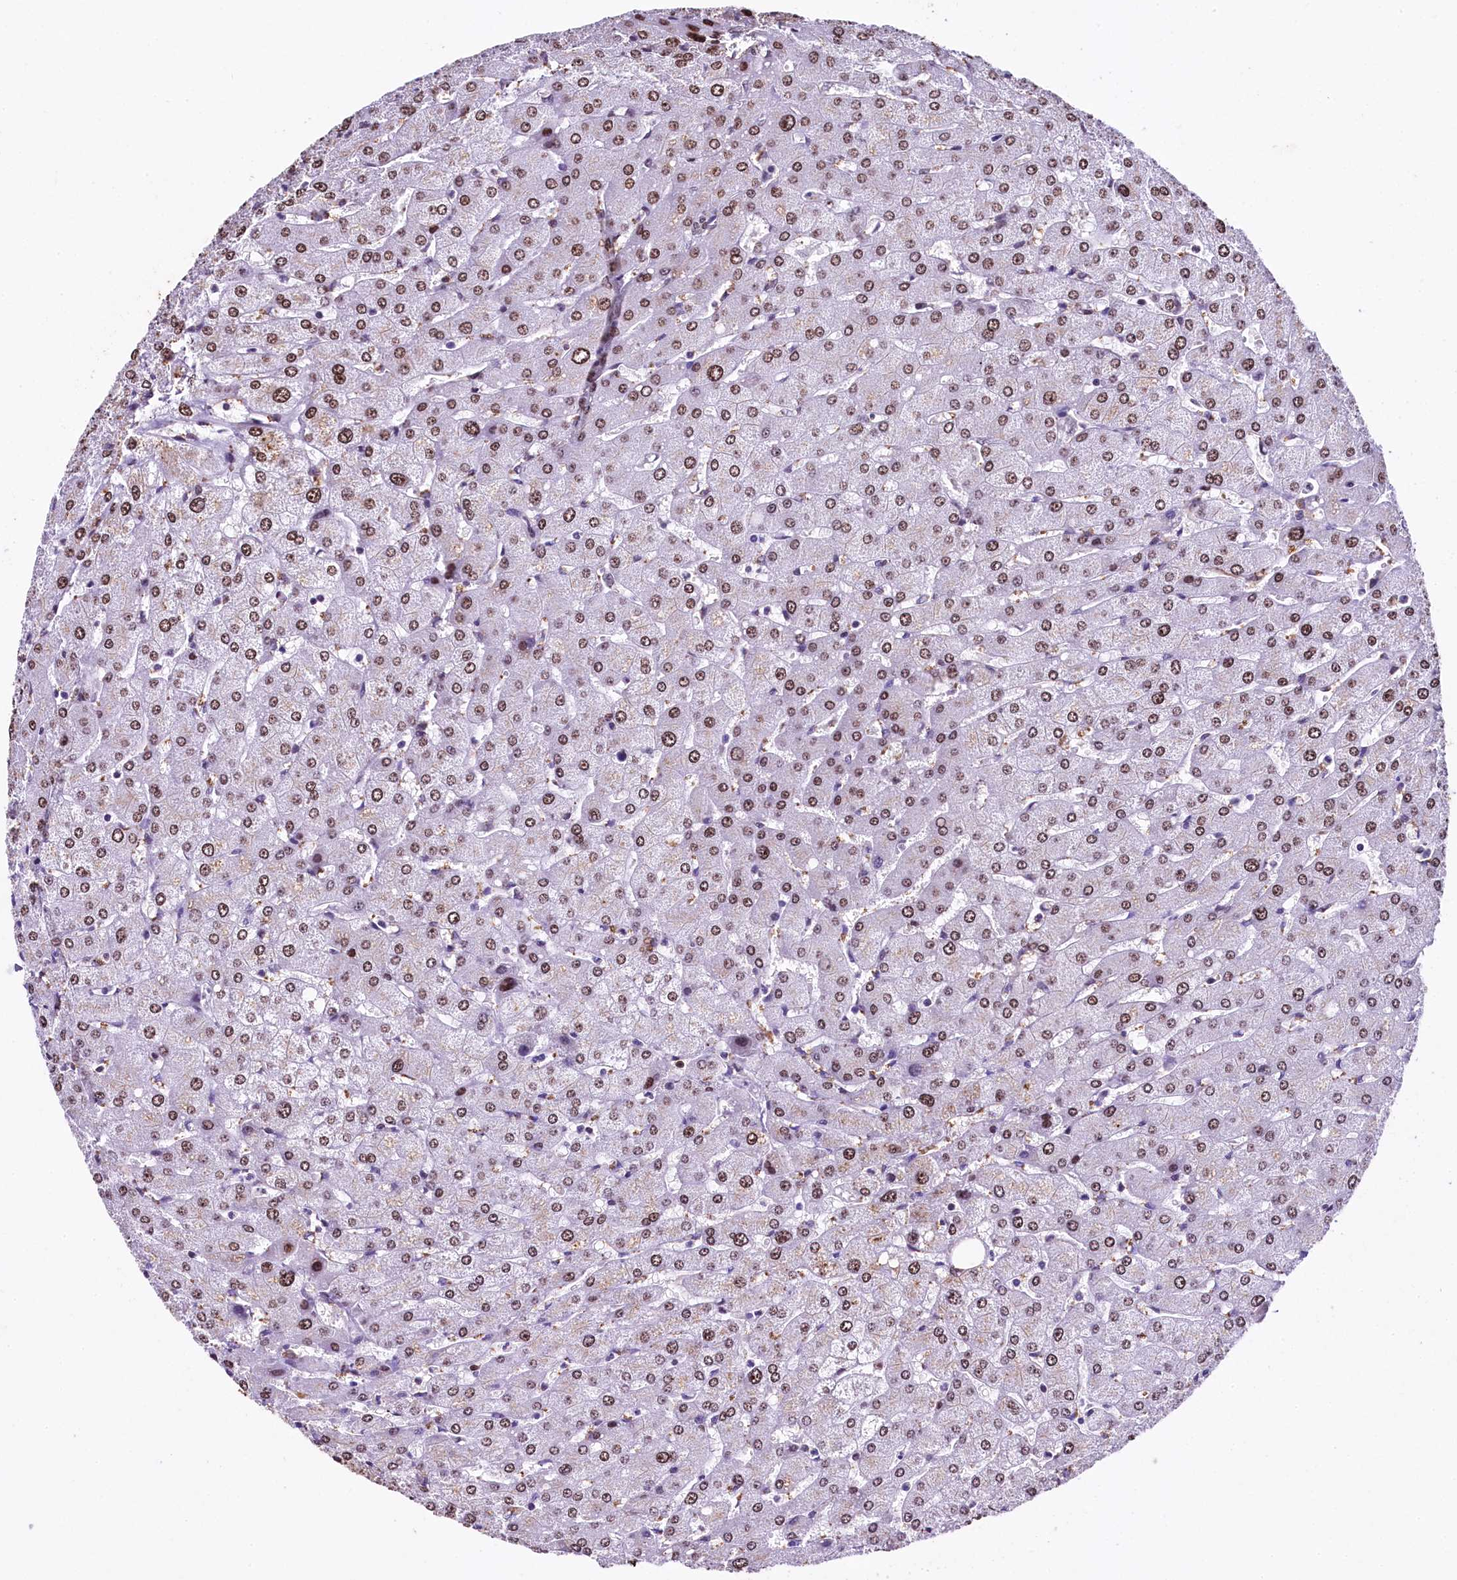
{"staining": {"intensity": "weak", "quantity": "25%-75%", "location": "nuclear"}, "tissue": "liver", "cell_type": "Cholangiocytes", "image_type": "normal", "snomed": [{"axis": "morphology", "description": "Normal tissue, NOS"}, {"axis": "topography", "description": "Liver"}], "caption": "Cholangiocytes demonstrate low levels of weak nuclear positivity in about 25%-75% of cells in benign liver.", "gene": "SAMD10", "patient": {"sex": "male", "age": 55}}